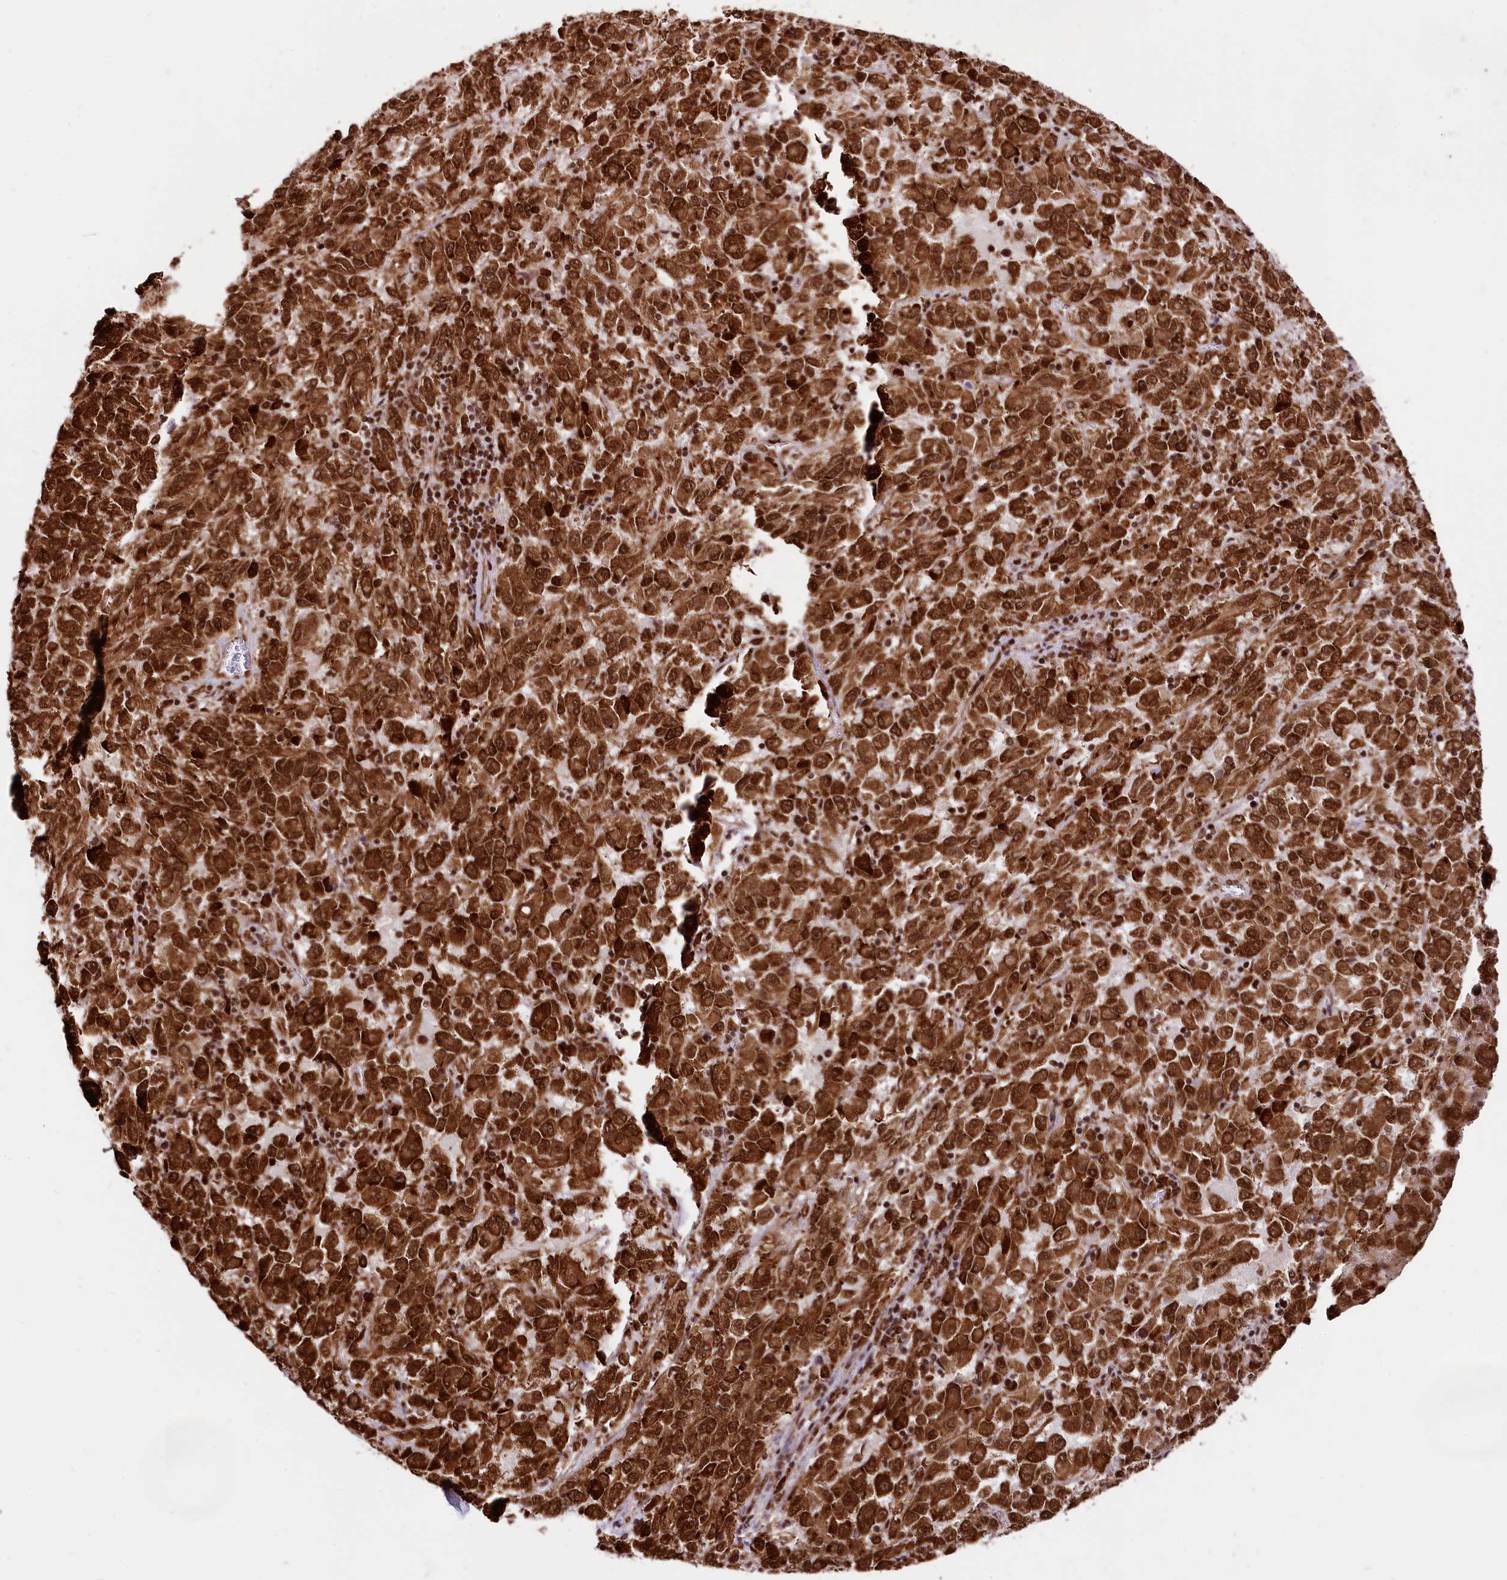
{"staining": {"intensity": "strong", "quantity": ">75%", "location": "cytoplasmic/membranous,nuclear"}, "tissue": "melanoma", "cell_type": "Tumor cells", "image_type": "cancer", "snomed": [{"axis": "morphology", "description": "Malignant melanoma, Metastatic site"}, {"axis": "topography", "description": "Lung"}], "caption": "Immunohistochemical staining of human melanoma reveals high levels of strong cytoplasmic/membranous and nuclear expression in approximately >75% of tumor cells.", "gene": "PDS5B", "patient": {"sex": "male", "age": 64}}